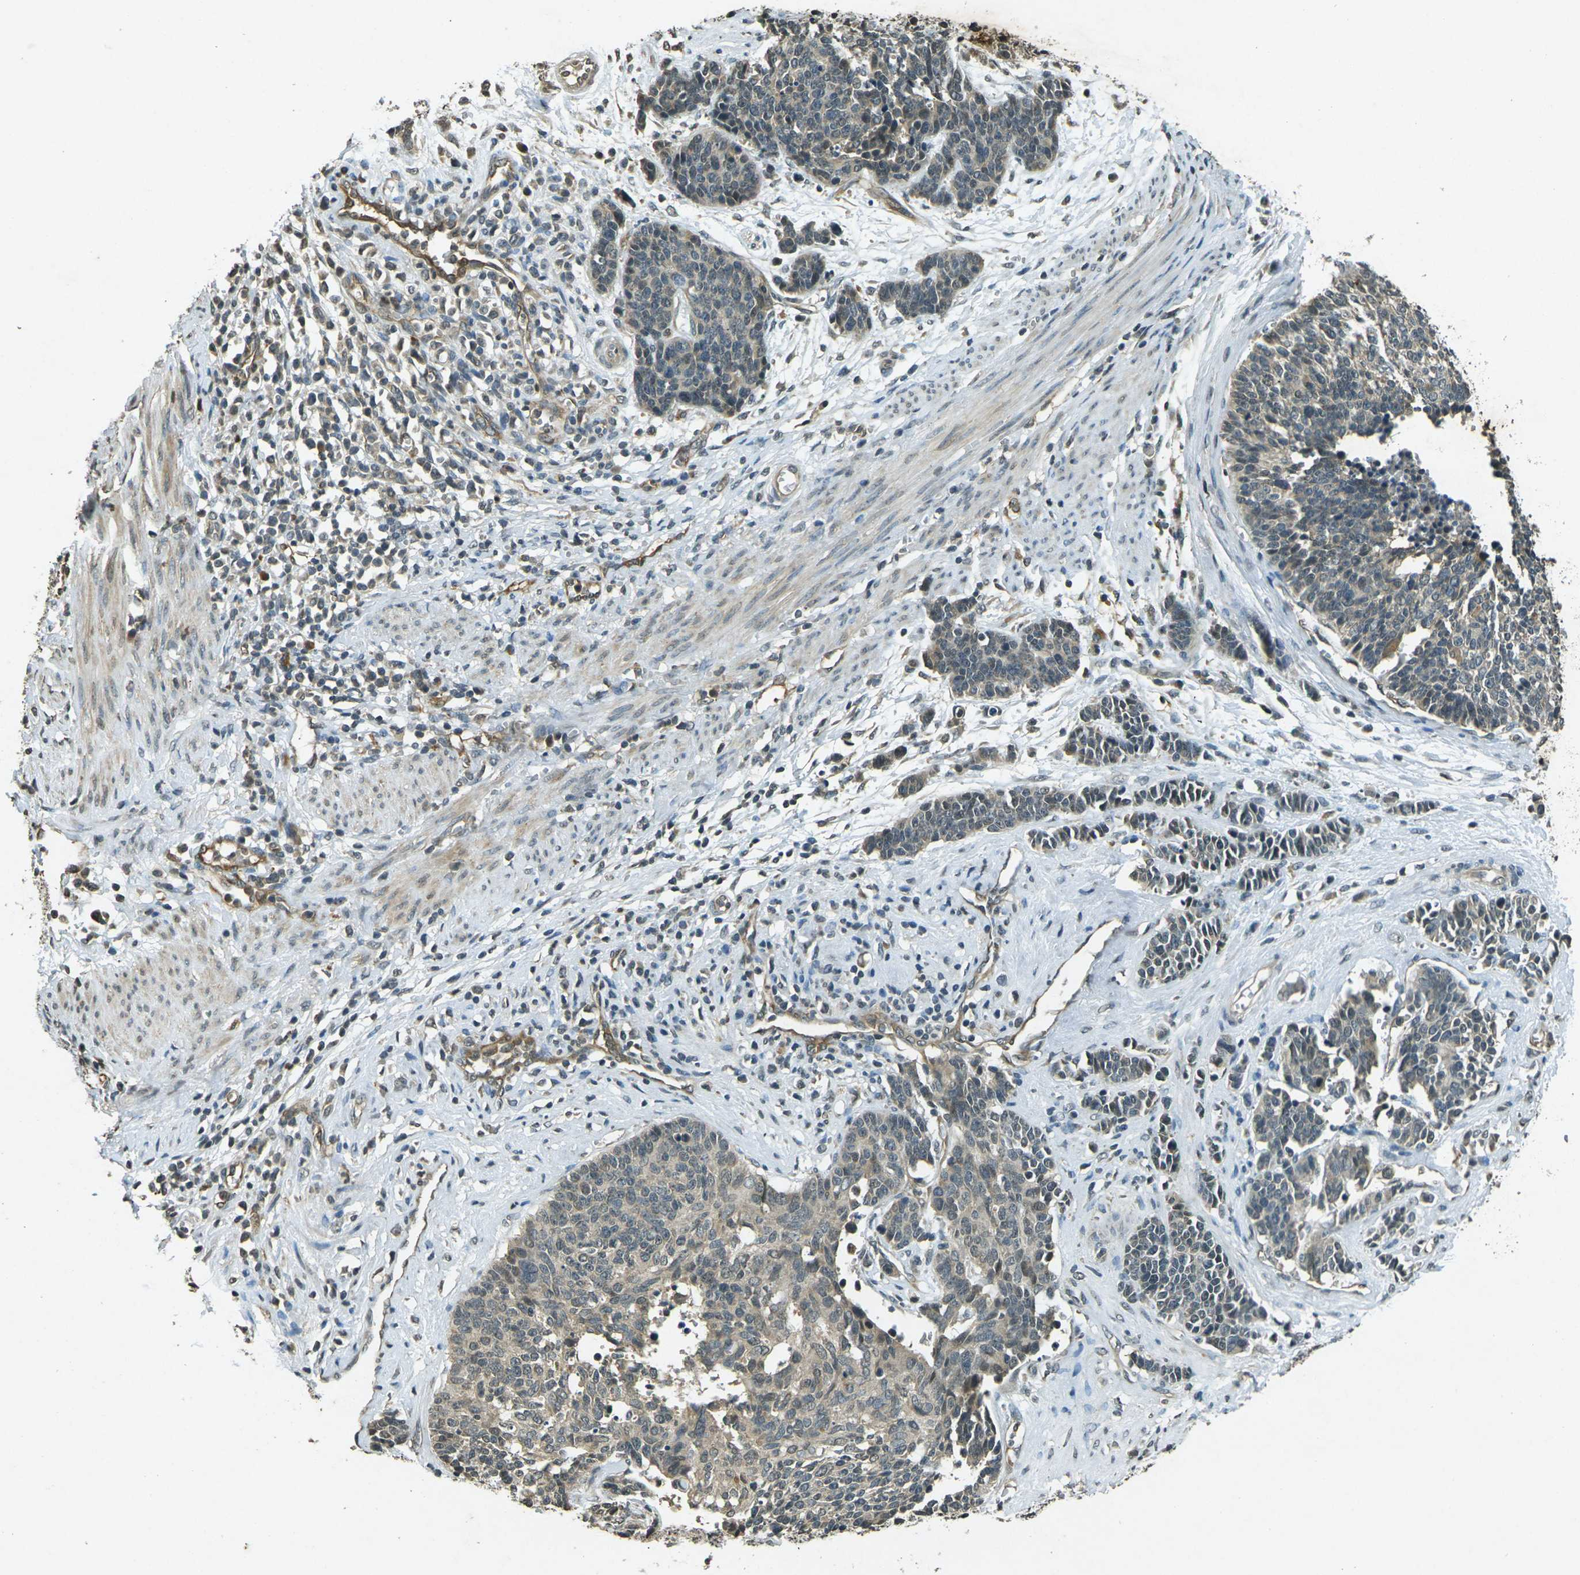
{"staining": {"intensity": "negative", "quantity": "none", "location": "none"}, "tissue": "cervical cancer", "cell_type": "Tumor cells", "image_type": "cancer", "snomed": [{"axis": "morphology", "description": "Squamous cell carcinoma, NOS"}, {"axis": "topography", "description": "Cervix"}], "caption": "High power microscopy image of an immunohistochemistry histopathology image of cervical cancer (squamous cell carcinoma), revealing no significant expression in tumor cells. (Brightfield microscopy of DAB (3,3'-diaminobenzidine) immunohistochemistry at high magnification).", "gene": "PDE2A", "patient": {"sex": "female", "age": 35}}